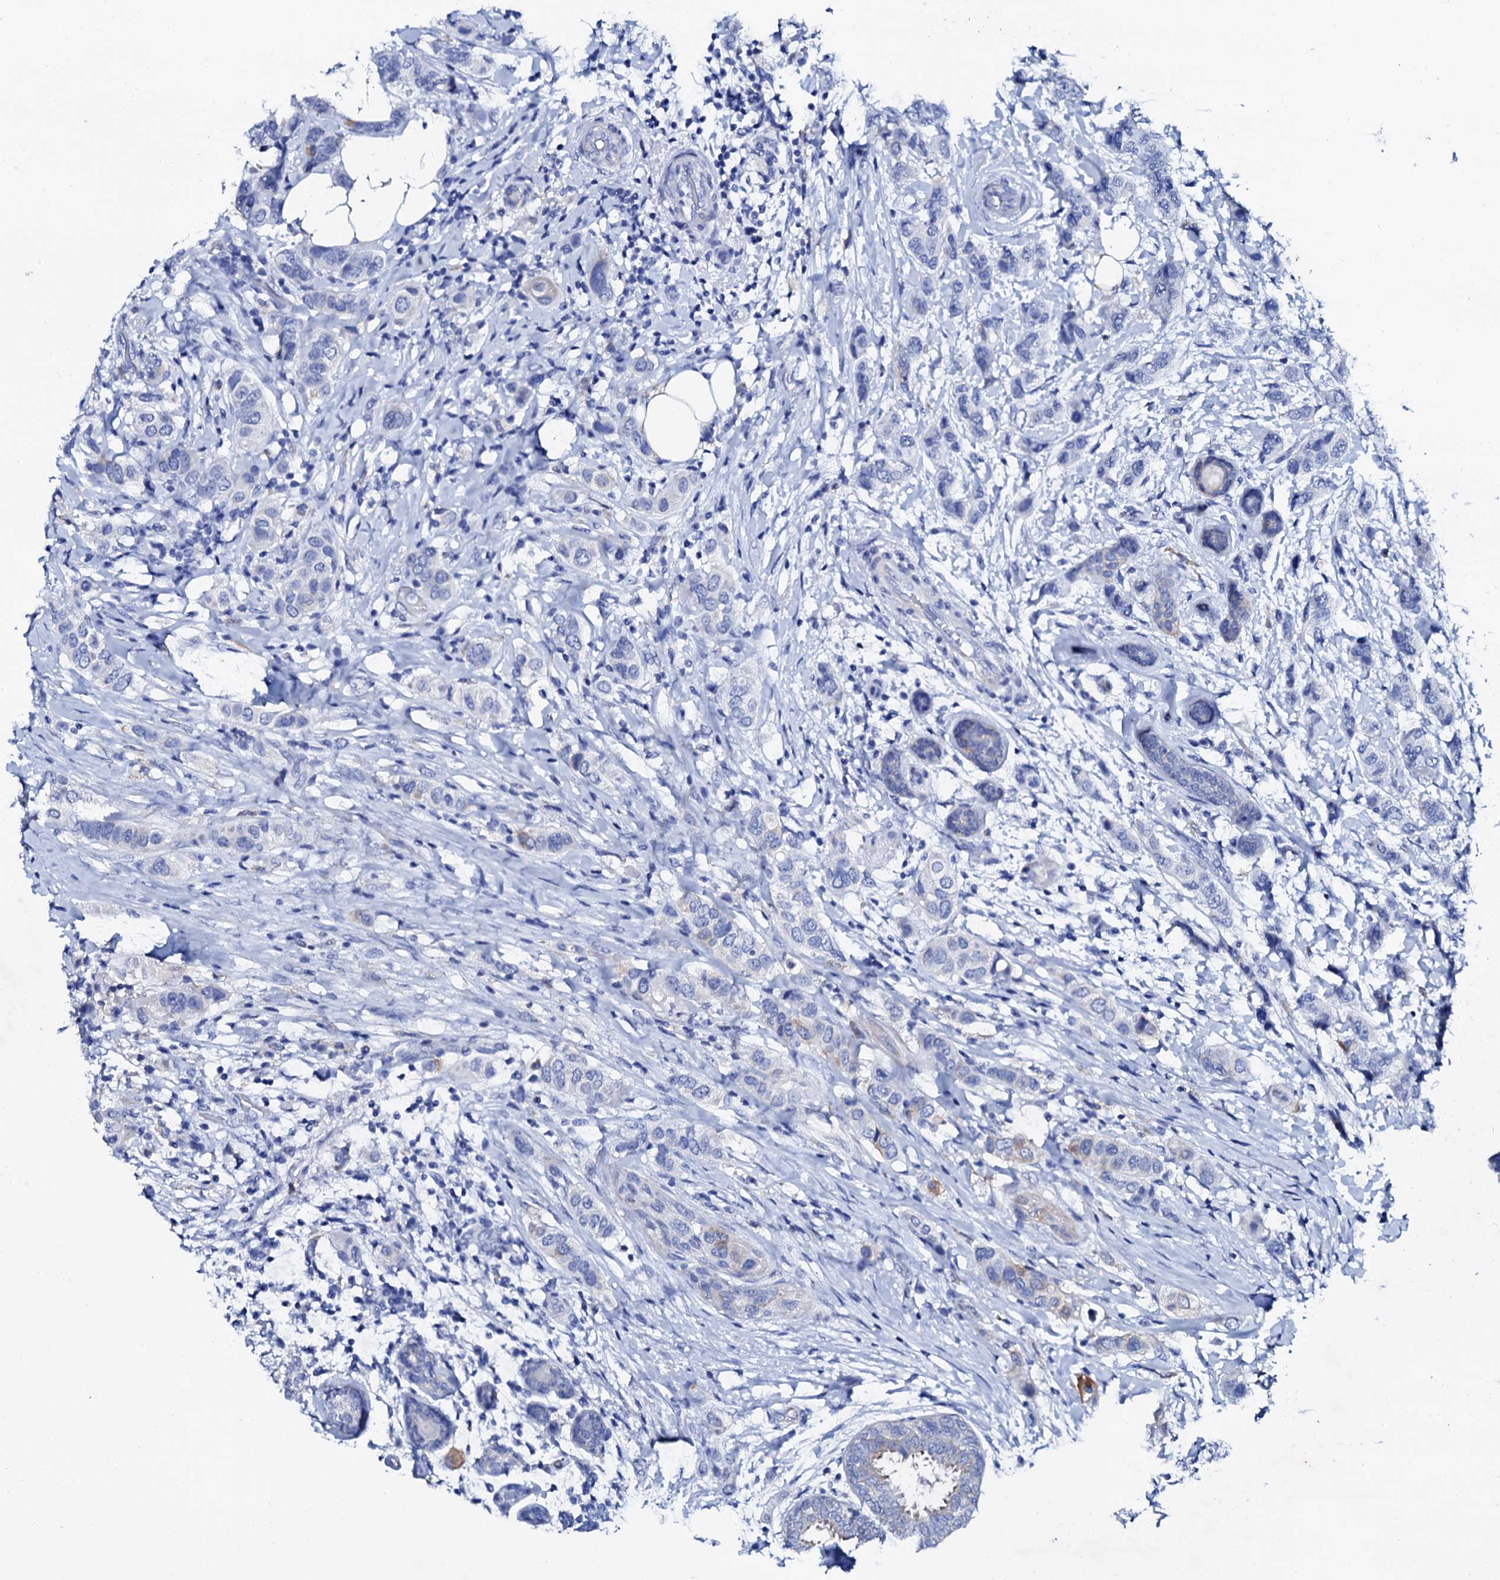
{"staining": {"intensity": "negative", "quantity": "none", "location": "none"}, "tissue": "breast cancer", "cell_type": "Tumor cells", "image_type": "cancer", "snomed": [{"axis": "morphology", "description": "Lobular carcinoma"}, {"axis": "topography", "description": "Breast"}], "caption": "High magnification brightfield microscopy of breast lobular carcinoma stained with DAB (brown) and counterstained with hematoxylin (blue): tumor cells show no significant positivity. (Stains: DAB (3,3'-diaminobenzidine) immunohistochemistry (IHC) with hematoxylin counter stain, Microscopy: brightfield microscopy at high magnification).", "gene": "GLB1L3", "patient": {"sex": "female", "age": 51}}